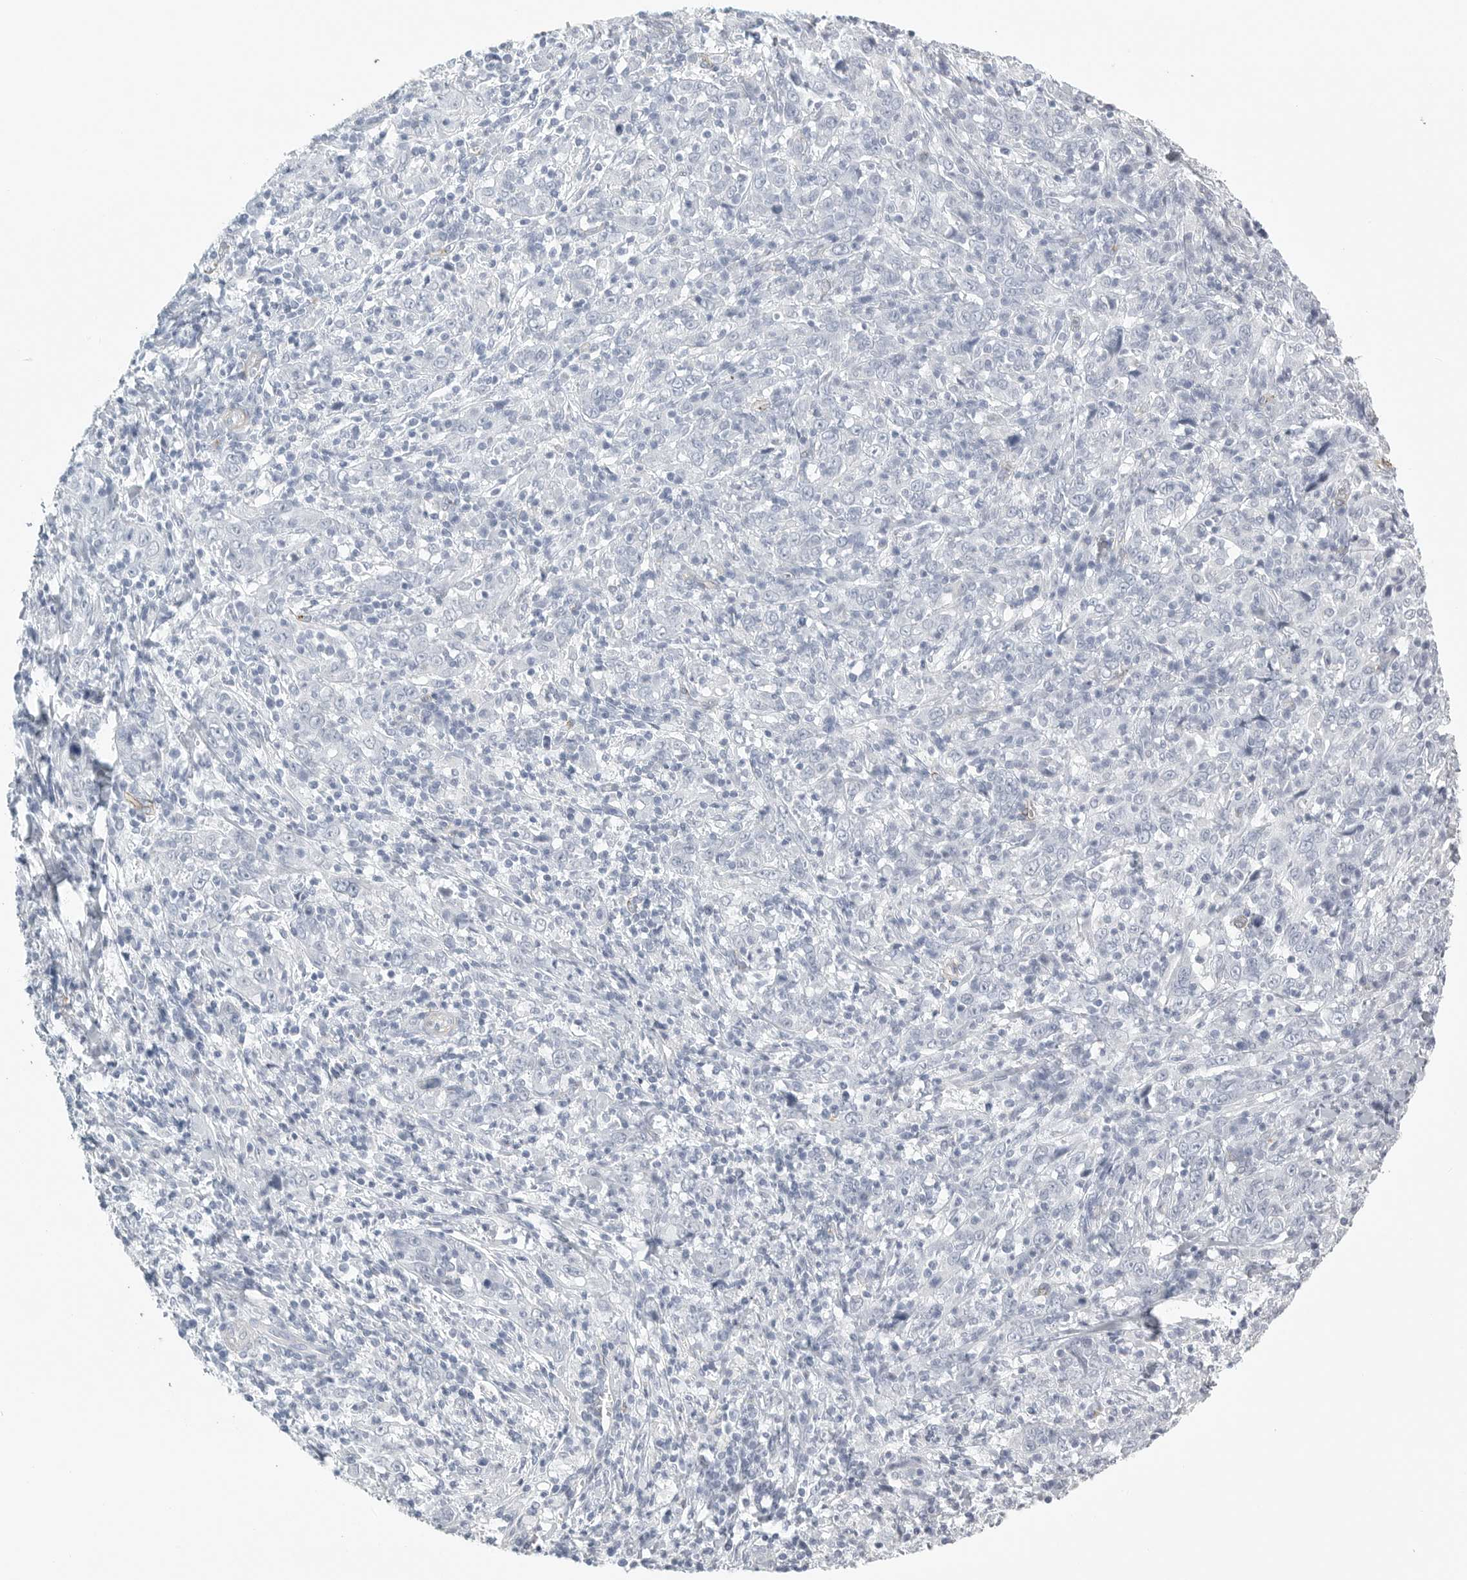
{"staining": {"intensity": "negative", "quantity": "none", "location": "none"}, "tissue": "cervical cancer", "cell_type": "Tumor cells", "image_type": "cancer", "snomed": [{"axis": "morphology", "description": "Squamous cell carcinoma, NOS"}, {"axis": "topography", "description": "Cervix"}], "caption": "Tumor cells are negative for brown protein staining in cervical cancer. Nuclei are stained in blue.", "gene": "TNR", "patient": {"sex": "female", "age": 46}}